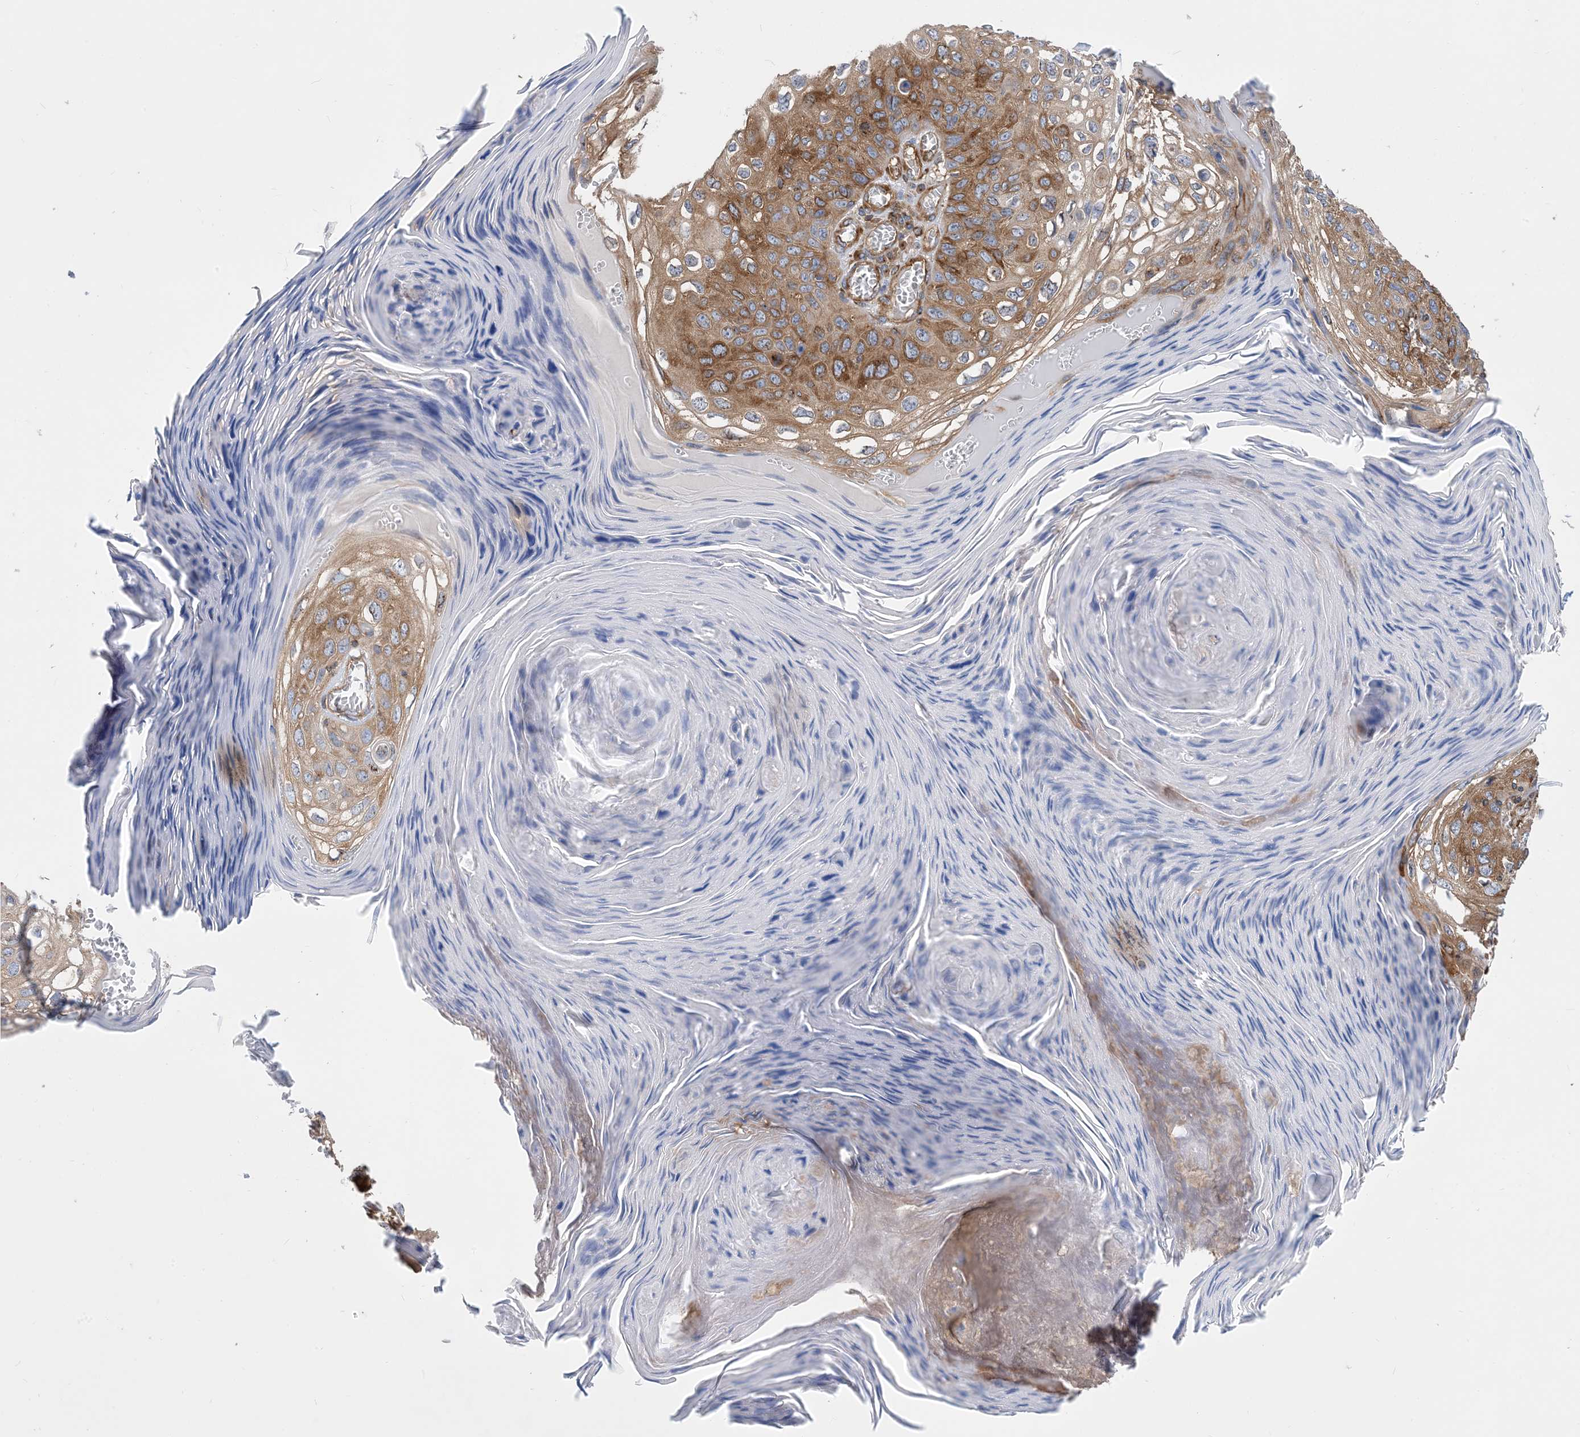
{"staining": {"intensity": "moderate", "quantity": ">75%", "location": "cytoplasmic/membranous"}, "tissue": "skin cancer", "cell_type": "Tumor cells", "image_type": "cancer", "snomed": [{"axis": "morphology", "description": "Squamous cell carcinoma, NOS"}, {"axis": "topography", "description": "Skin"}], "caption": "About >75% of tumor cells in skin cancer (squamous cell carcinoma) reveal moderate cytoplasmic/membranous protein staining as visualized by brown immunohistochemical staining.", "gene": "DYNC1LI1", "patient": {"sex": "female", "age": 90}}